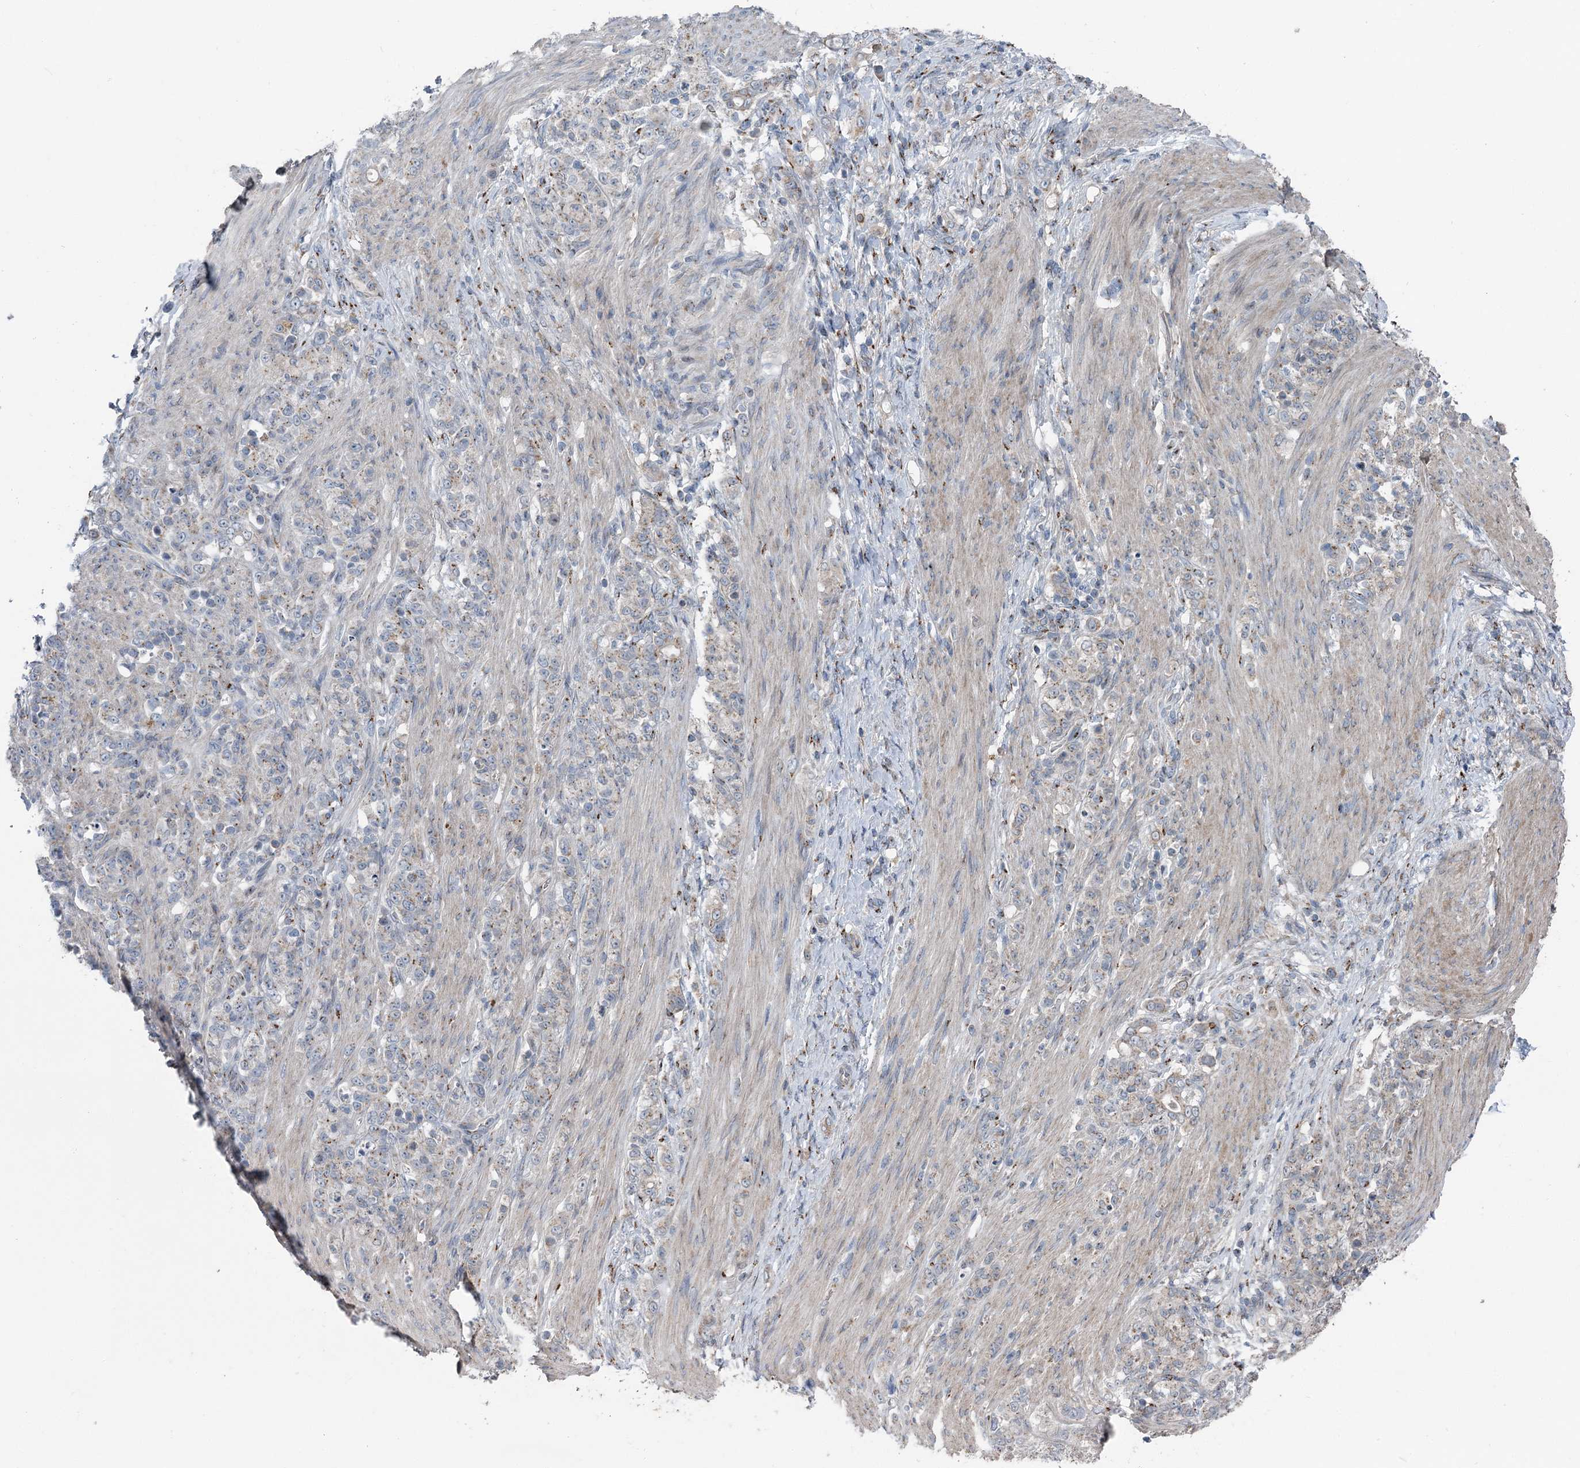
{"staining": {"intensity": "negative", "quantity": "none", "location": "none"}, "tissue": "stomach cancer", "cell_type": "Tumor cells", "image_type": "cancer", "snomed": [{"axis": "morphology", "description": "Adenocarcinoma, NOS"}, {"axis": "topography", "description": "Stomach"}], "caption": "Protein analysis of stomach adenocarcinoma shows no significant expression in tumor cells.", "gene": "ITIH5", "patient": {"sex": "female", "age": 79}}